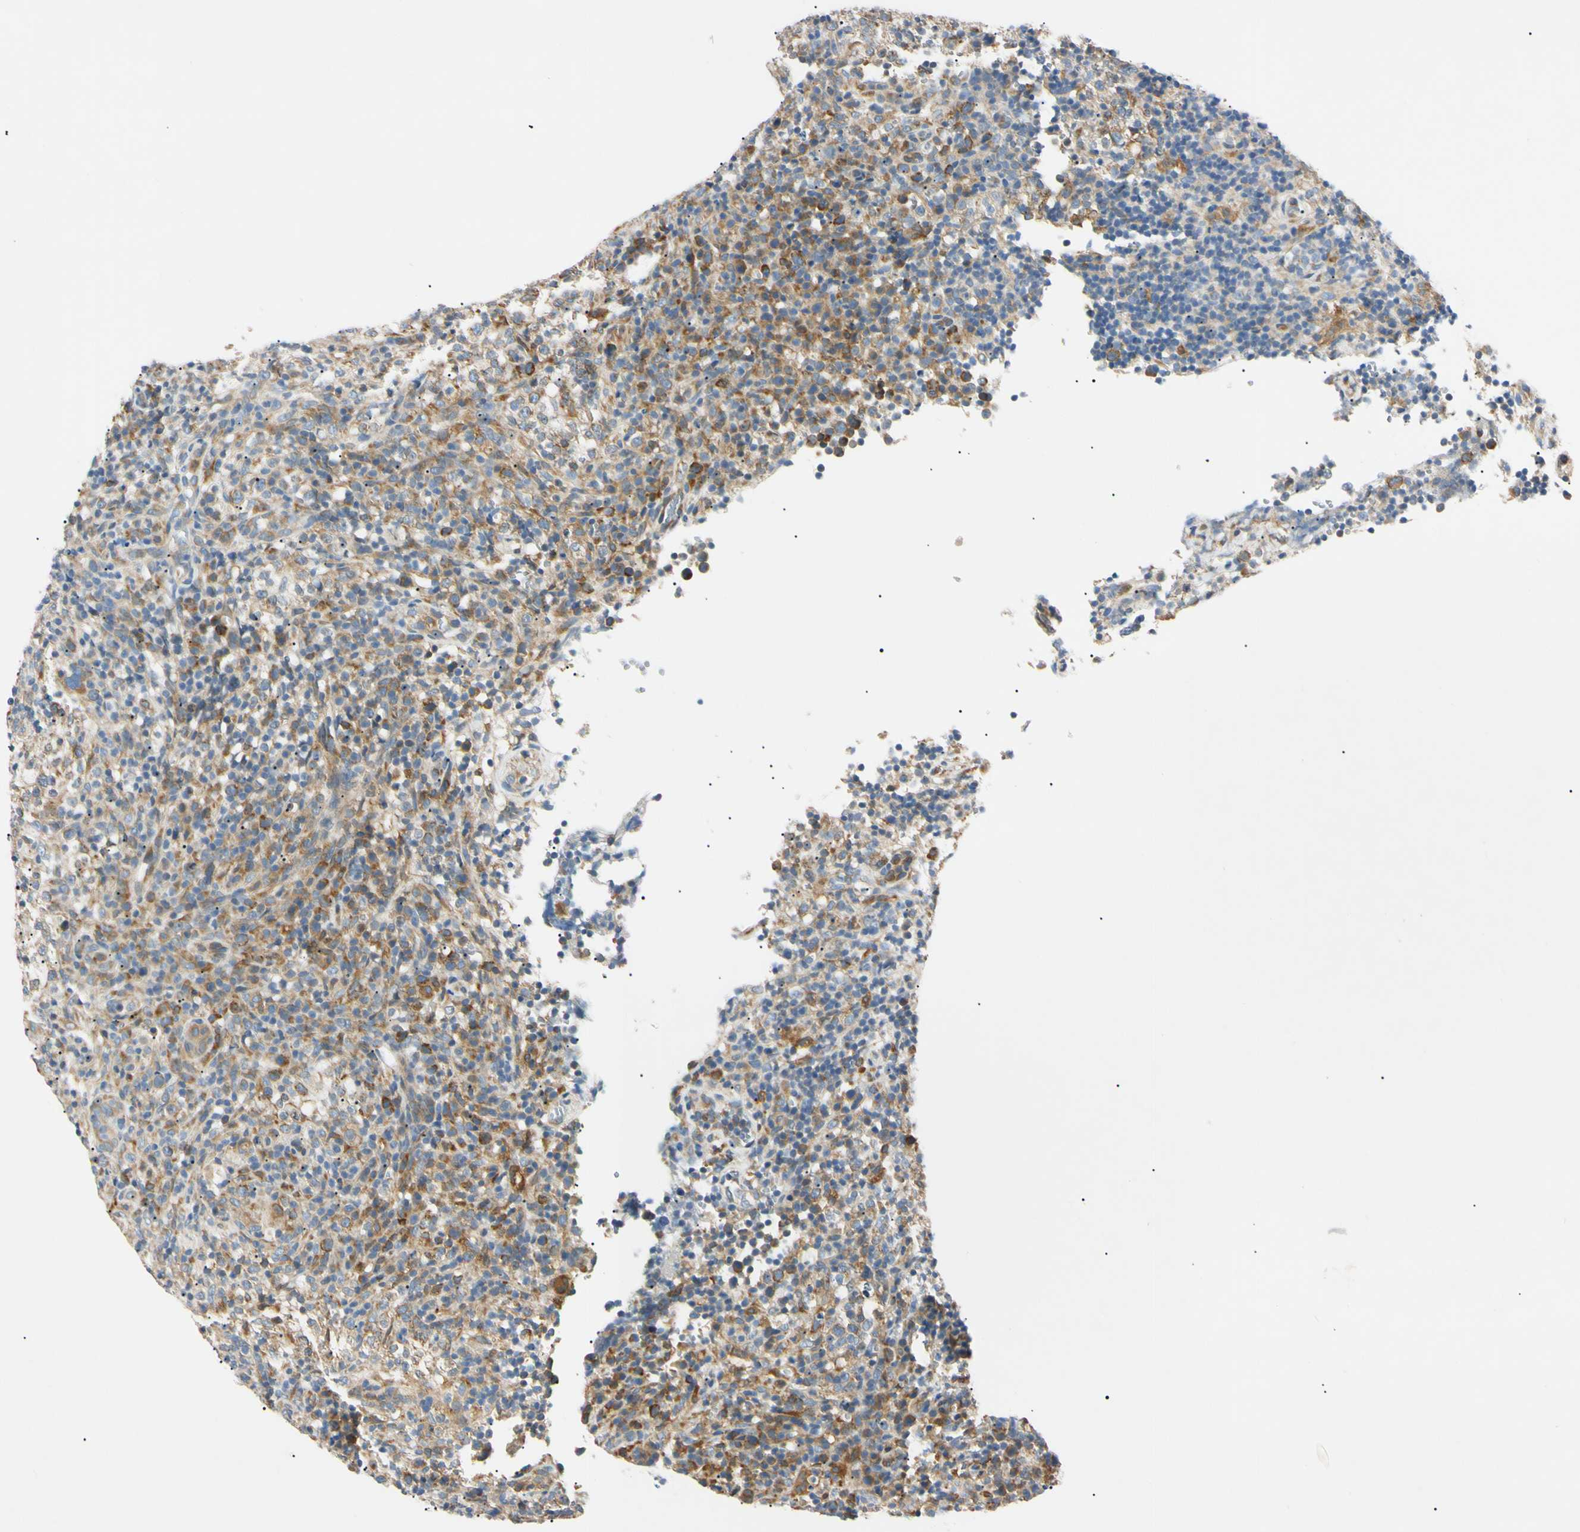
{"staining": {"intensity": "moderate", "quantity": "25%-75%", "location": "cytoplasmic/membranous"}, "tissue": "lymphoma", "cell_type": "Tumor cells", "image_type": "cancer", "snomed": [{"axis": "morphology", "description": "Malignant lymphoma, non-Hodgkin's type, High grade"}, {"axis": "topography", "description": "Lymph node"}], "caption": "IHC micrograph of high-grade malignant lymphoma, non-Hodgkin's type stained for a protein (brown), which exhibits medium levels of moderate cytoplasmic/membranous positivity in about 25%-75% of tumor cells.", "gene": "DNAJB12", "patient": {"sex": "female", "age": 76}}